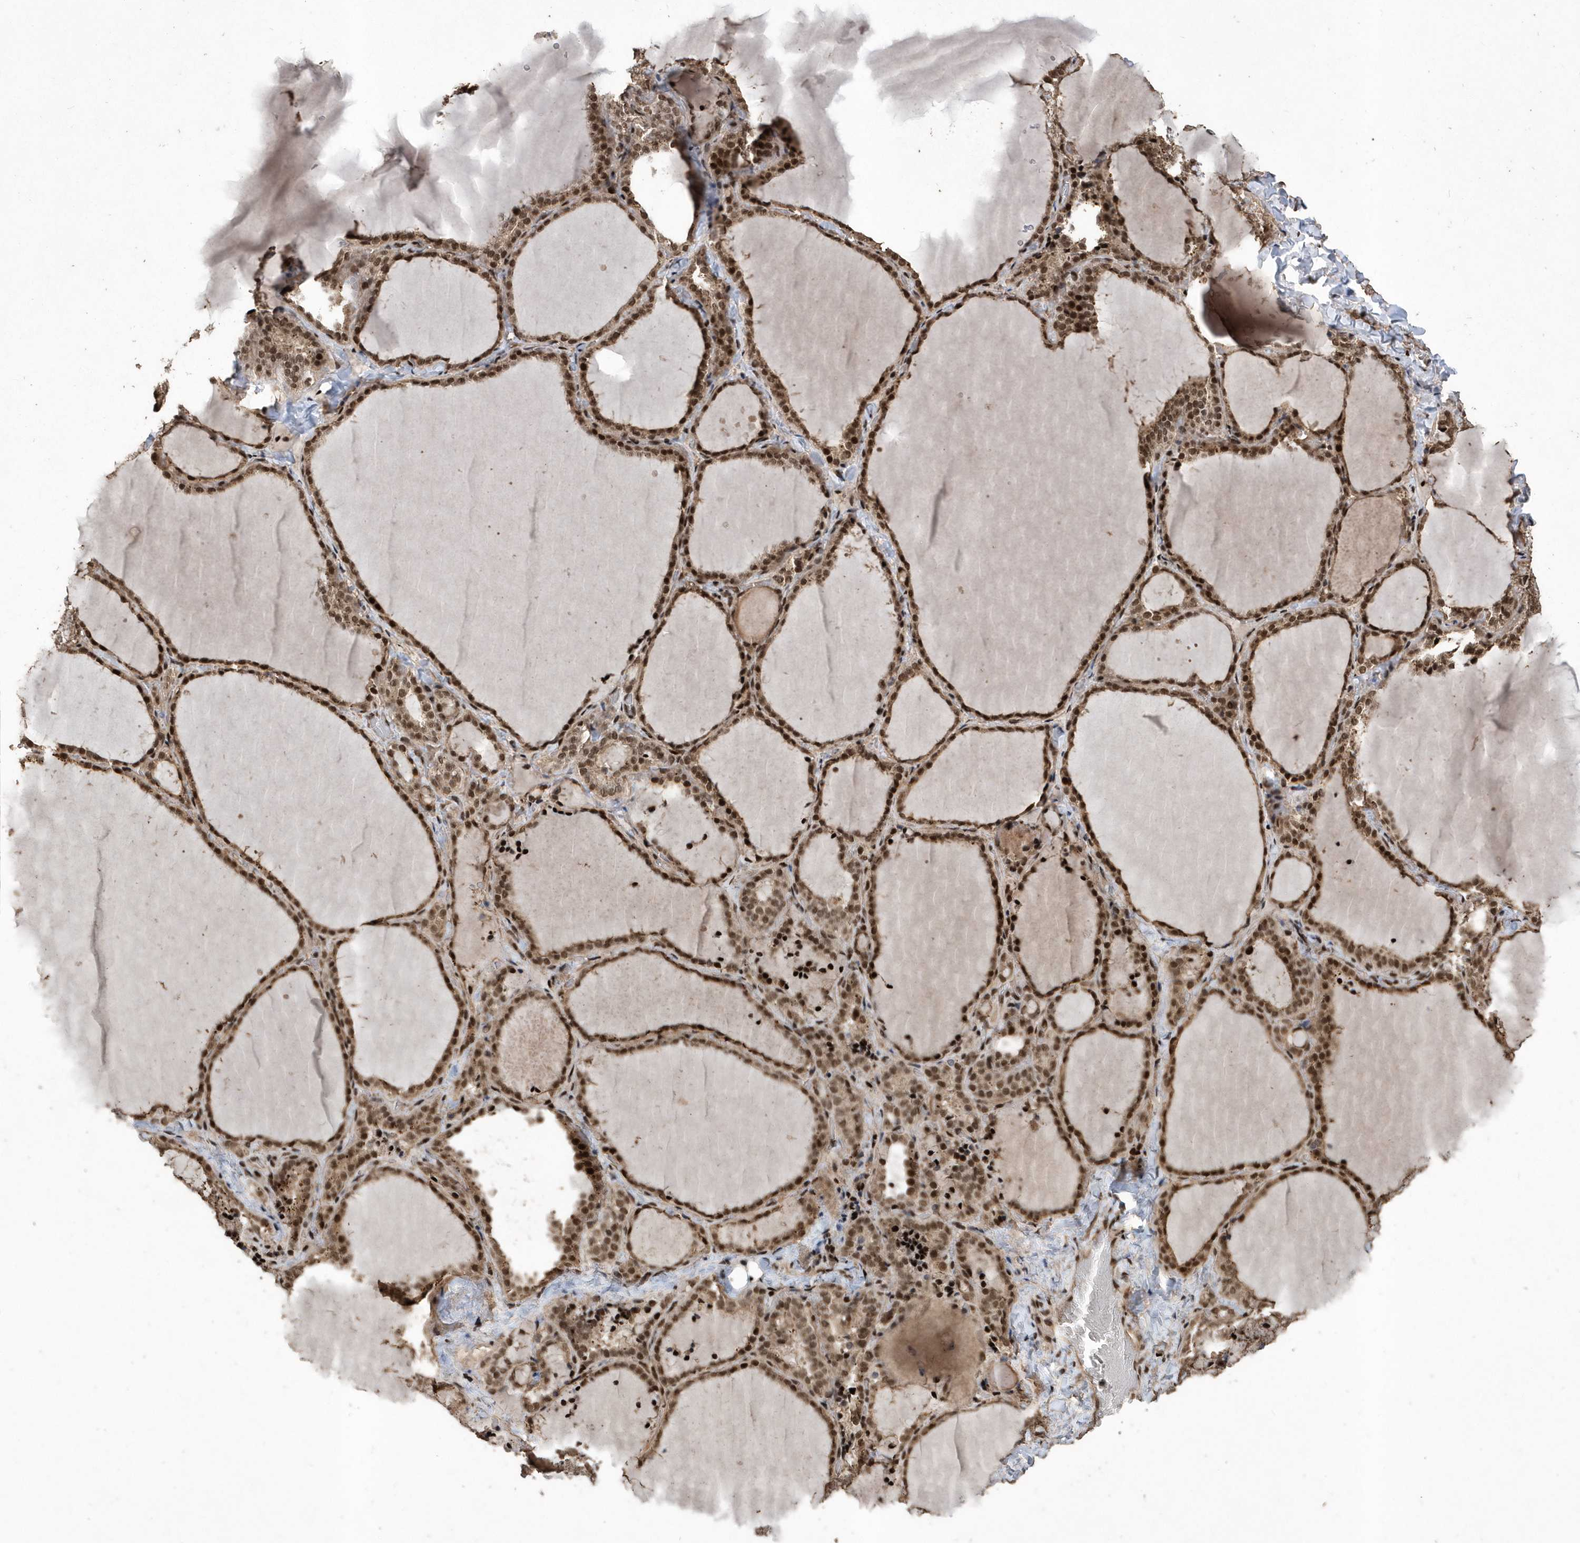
{"staining": {"intensity": "strong", "quantity": ">75%", "location": "cytoplasmic/membranous,nuclear"}, "tissue": "thyroid gland", "cell_type": "Glandular cells", "image_type": "normal", "snomed": [{"axis": "morphology", "description": "Normal tissue, NOS"}, {"axis": "topography", "description": "Thyroid gland"}], "caption": "High-power microscopy captured an immunohistochemistry photomicrograph of benign thyroid gland, revealing strong cytoplasmic/membranous,nuclear expression in about >75% of glandular cells.", "gene": "INTS12", "patient": {"sex": "female", "age": 22}}